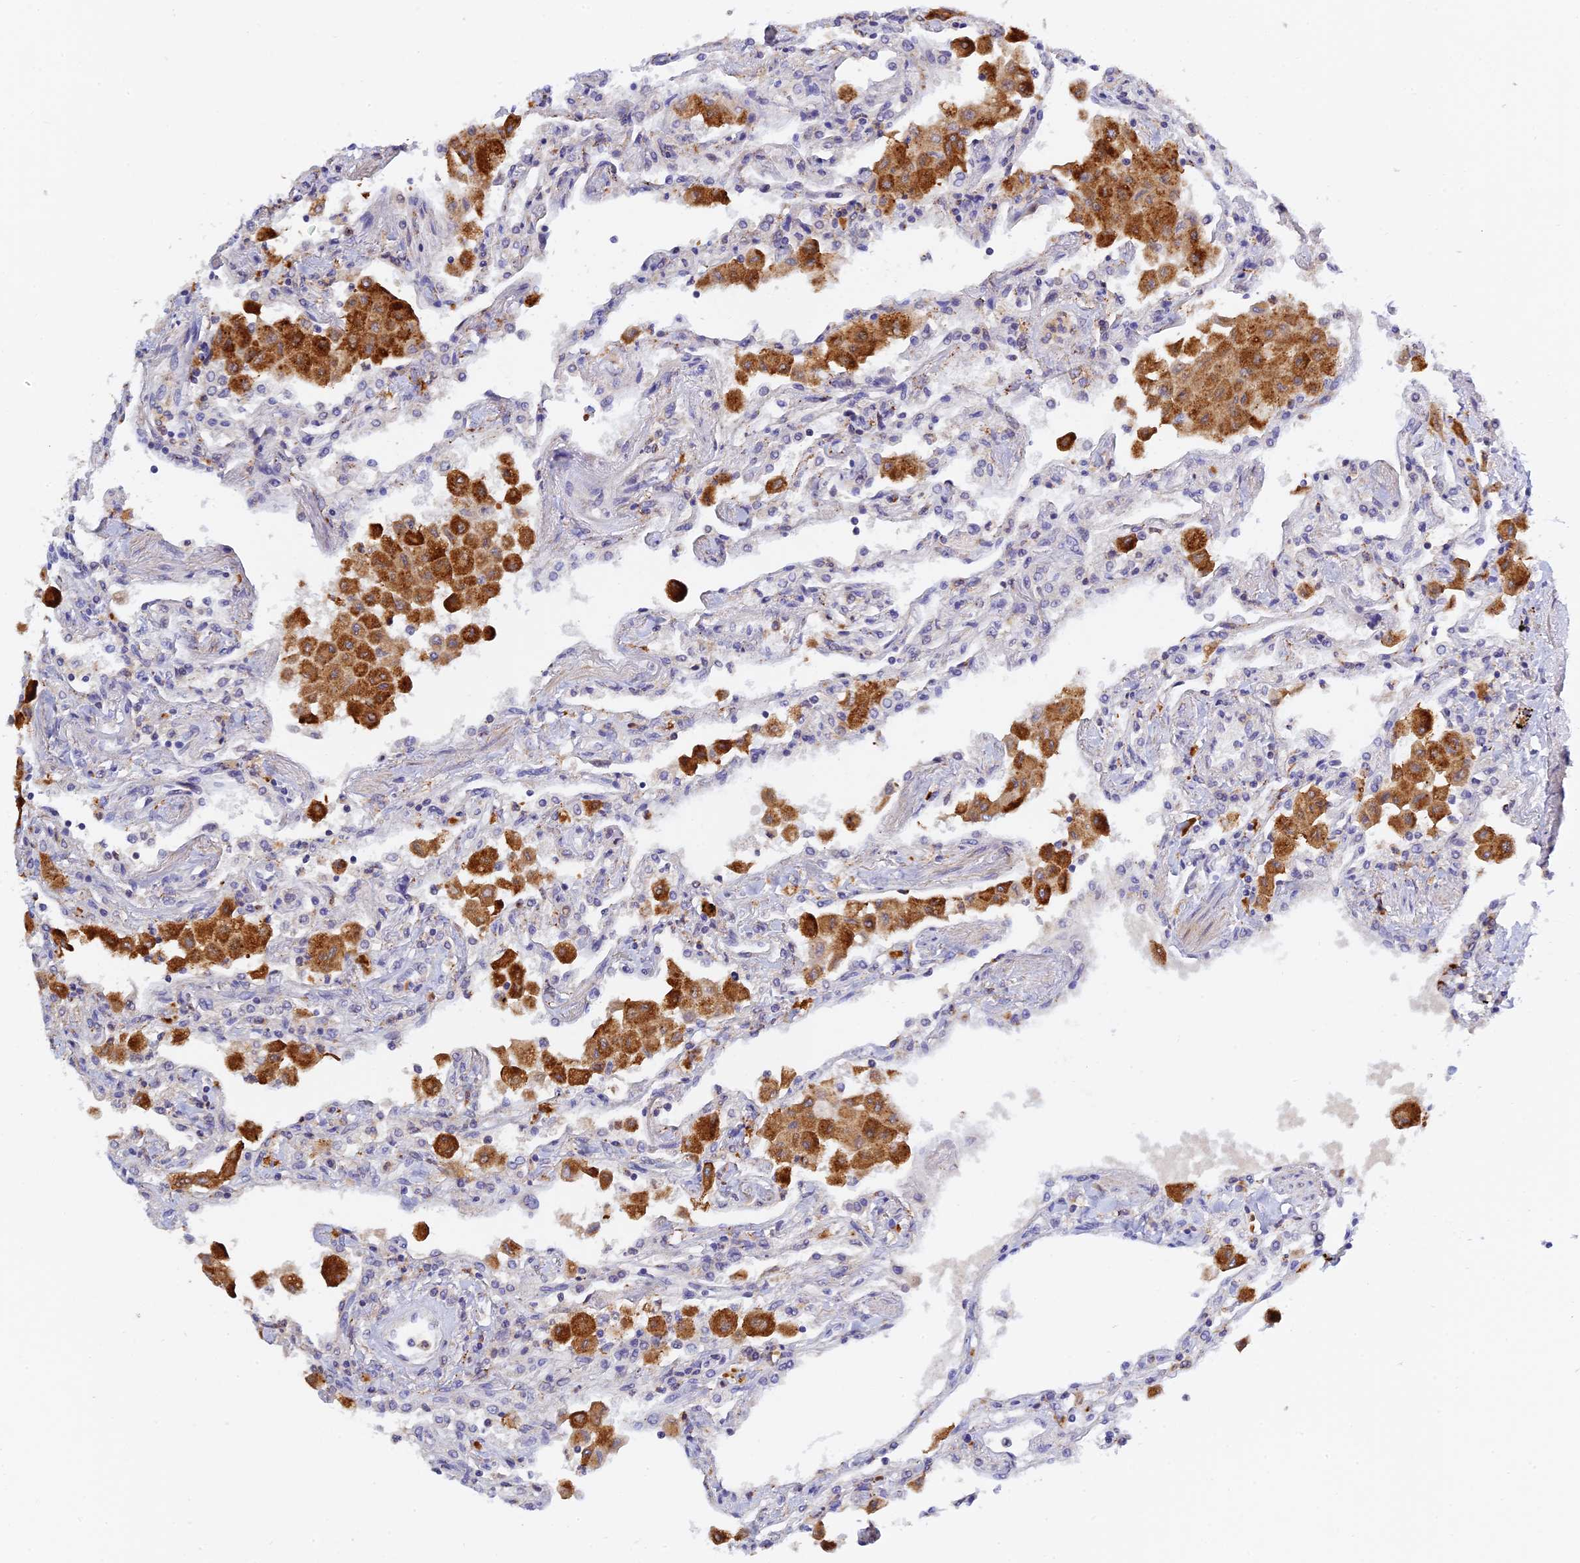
{"staining": {"intensity": "negative", "quantity": "none", "location": "none"}, "tissue": "lung", "cell_type": "Alveolar cells", "image_type": "normal", "snomed": [{"axis": "morphology", "description": "Normal tissue, NOS"}, {"axis": "topography", "description": "Bronchus"}, {"axis": "topography", "description": "Lung"}], "caption": "High magnification brightfield microscopy of benign lung stained with DAB (brown) and counterstained with hematoxylin (blue): alveolar cells show no significant staining.", "gene": "RPGRIP1L", "patient": {"sex": "female", "age": 49}}